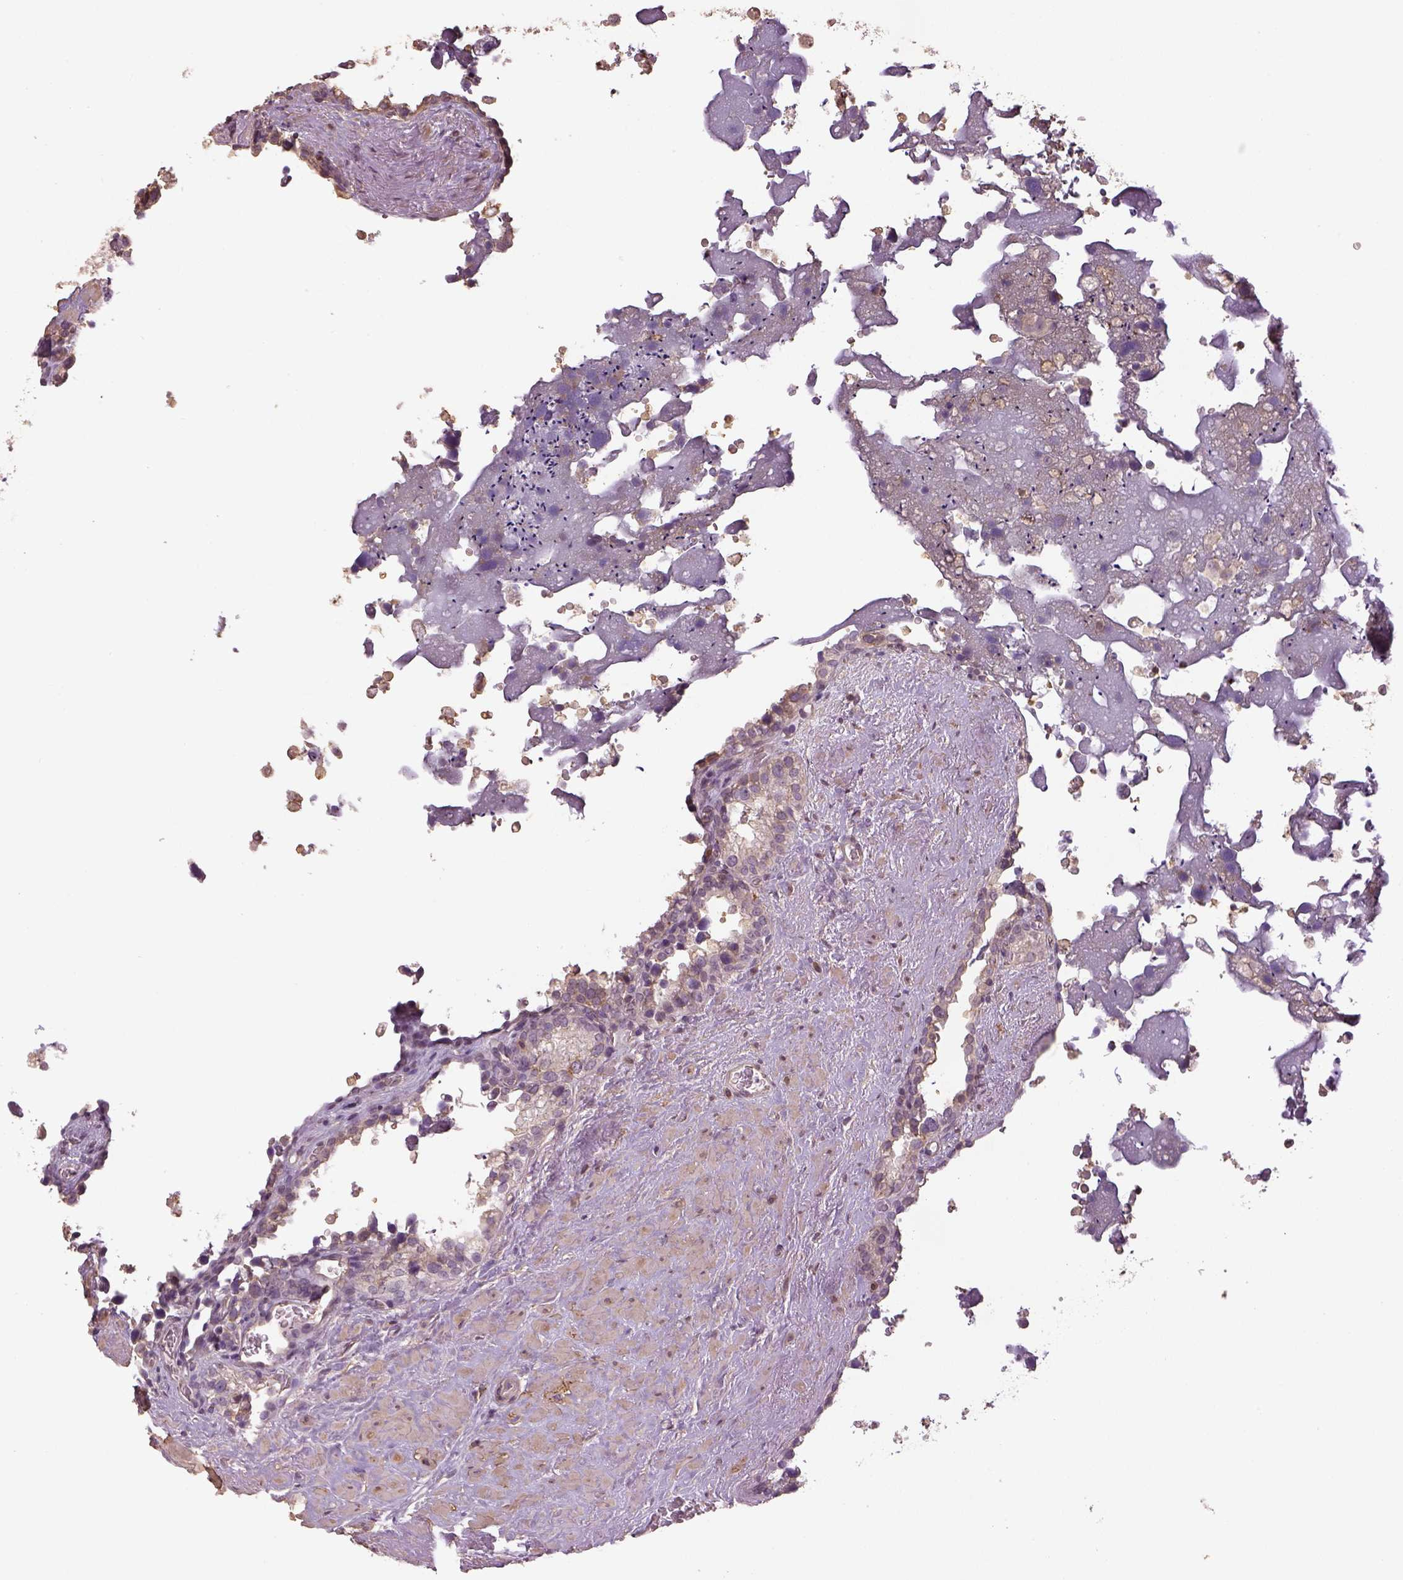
{"staining": {"intensity": "negative", "quantity": "none", "location": "none"}, "tissue": "seminal vesicle", "cell_type": "Glandular cells", "image_type": "normal", "snomed": [{"axis": "morphology", "description": "Normal tissue, NOS"}, {"axis": "topography", "description": "Seminal veicle"}], "caption": "High magnification brightfield microscopy of benign seminal vesicle stained with DAB (brown) and counterstained with hematoxylin (blue): glandular cells show no significant positivity.", "gene": "LIN7A", "patient": {"sex": "male", "age": 71}}